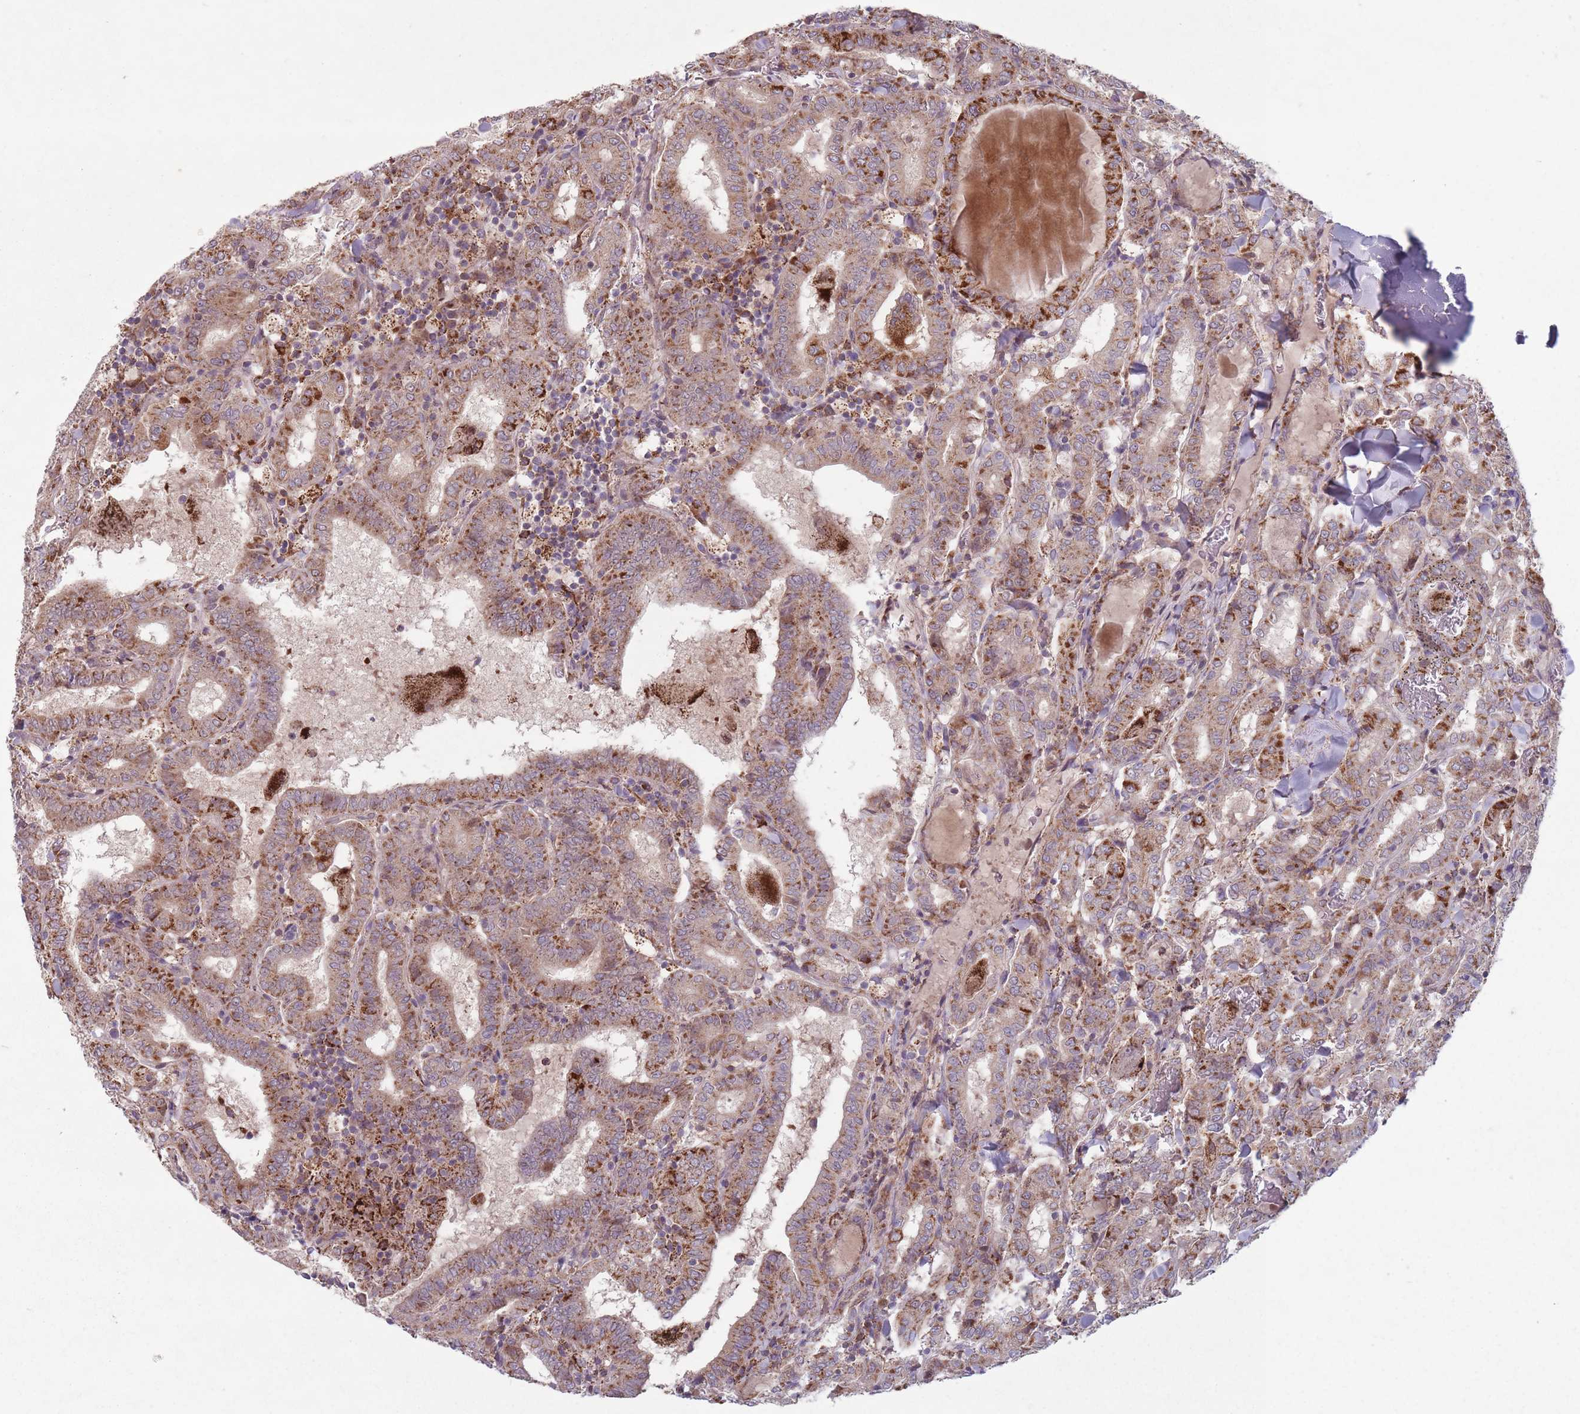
{"staining": {"intensity": "strong", "quantity": ">75%", "location": "cytoplasmic/membranous"}, "tissue": "thyroid cancer", "cell_type": "Tumor cells", "image_type": "cancer", "snomed": [{"axis": "morphology", "description": "Papillary adenocarcinoma, NOS"}, {"axis": "topography", "description": "Thyroid gland"}], "caption": "High-magnification brightfield microscopy of thyroid cancer stained with DAB (brown) and counterstained with hematoxylin (blue). tumor cells exhibit strong cytoplasmic/membranous positivity is identified in approximately>75% of cells.", "gene": "OR10Q1", "patient": {"sex": "female", "age": 72}}